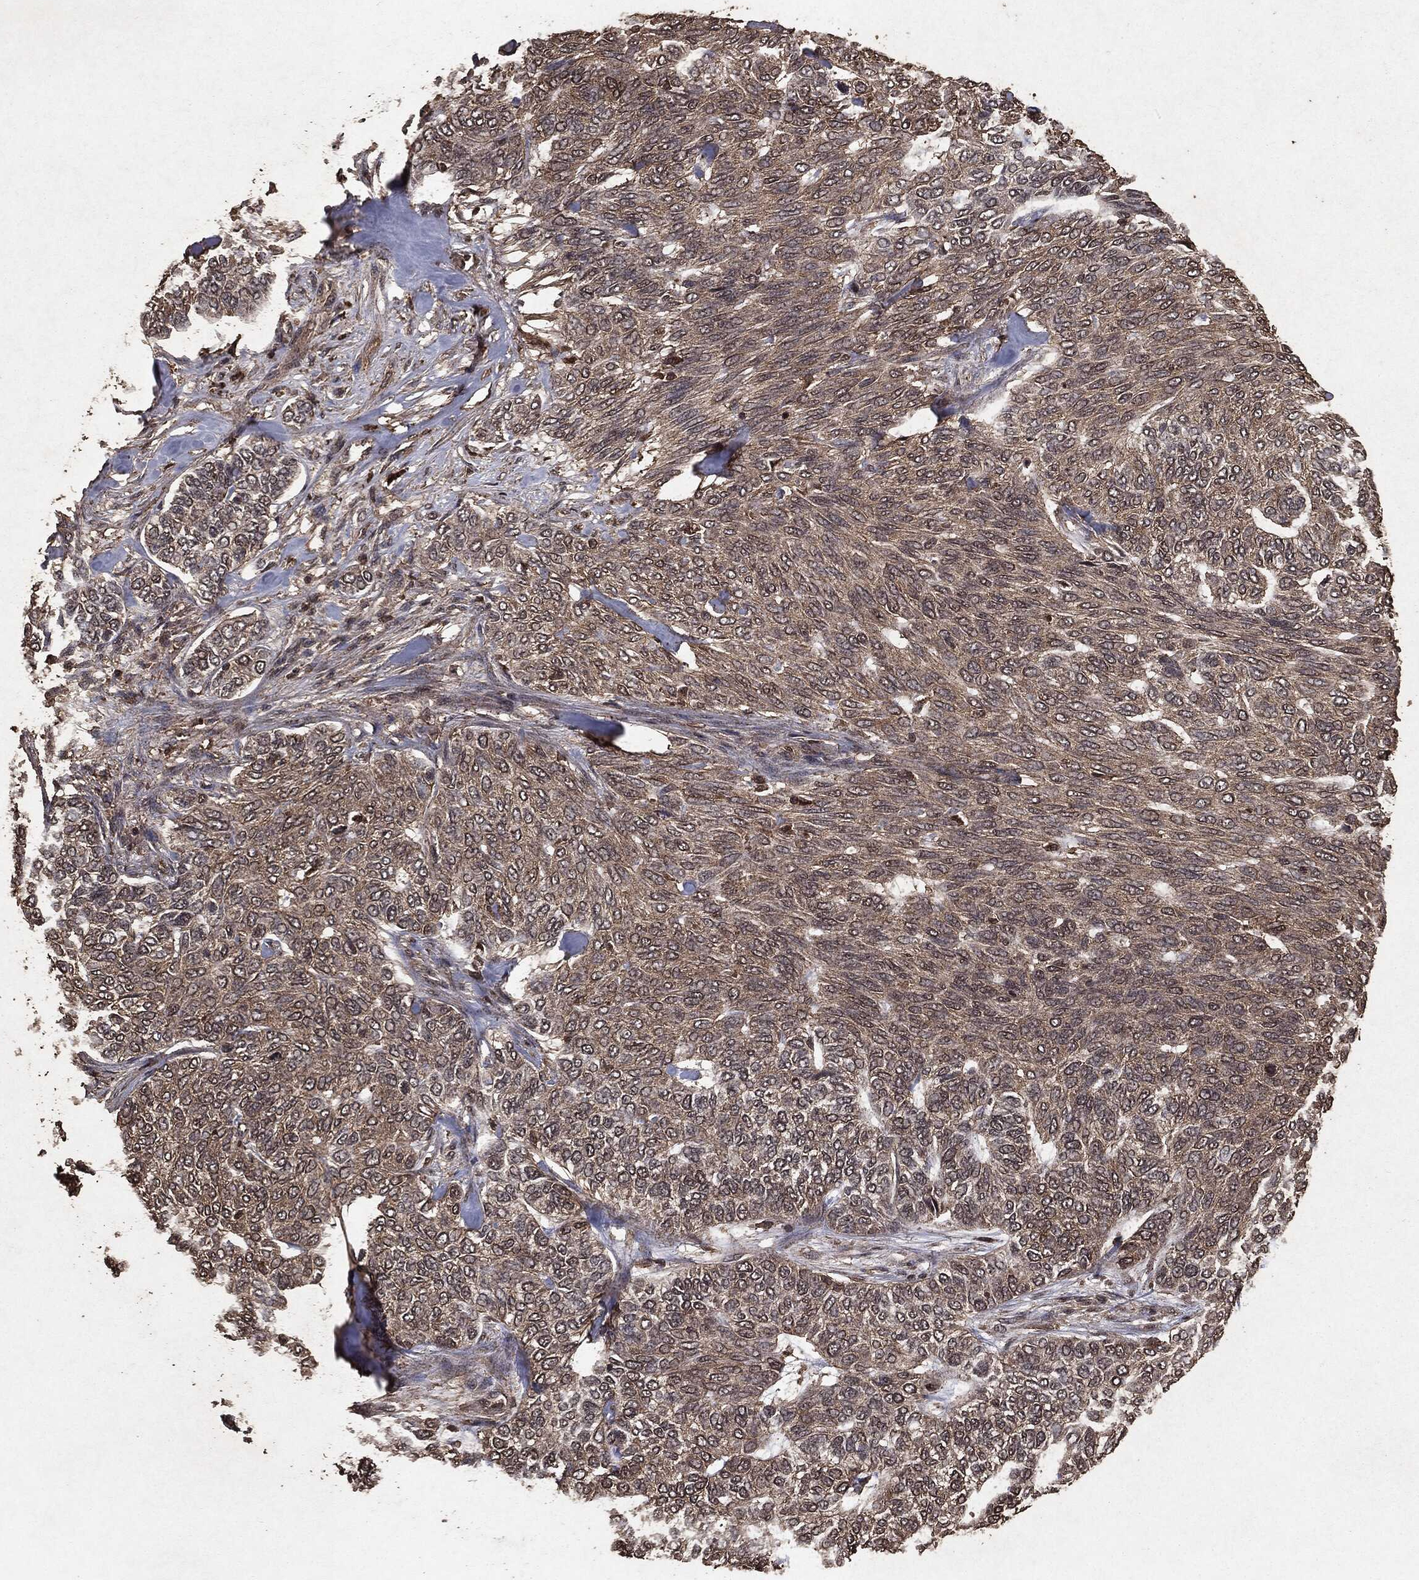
{"staining": {"intensity": "weak", "quantity": "<25%", "location": "cytoplasmic/membranous"}, "tissue": "skin cancer", "cell_type": "Tumor cells", "image_type": "cancer", "snomed": [{"axis": "morphology", "description": "Basal cell carcinoma"}, {"axis": "topography", "description": "Skin"}], "caption": "Immunohistochemical staining of basal cell carcinoma (skin) demonstrates no significant expression in tumor cells.", "gene": "NME1", "patient": {"sex": "female", "age": 65}}